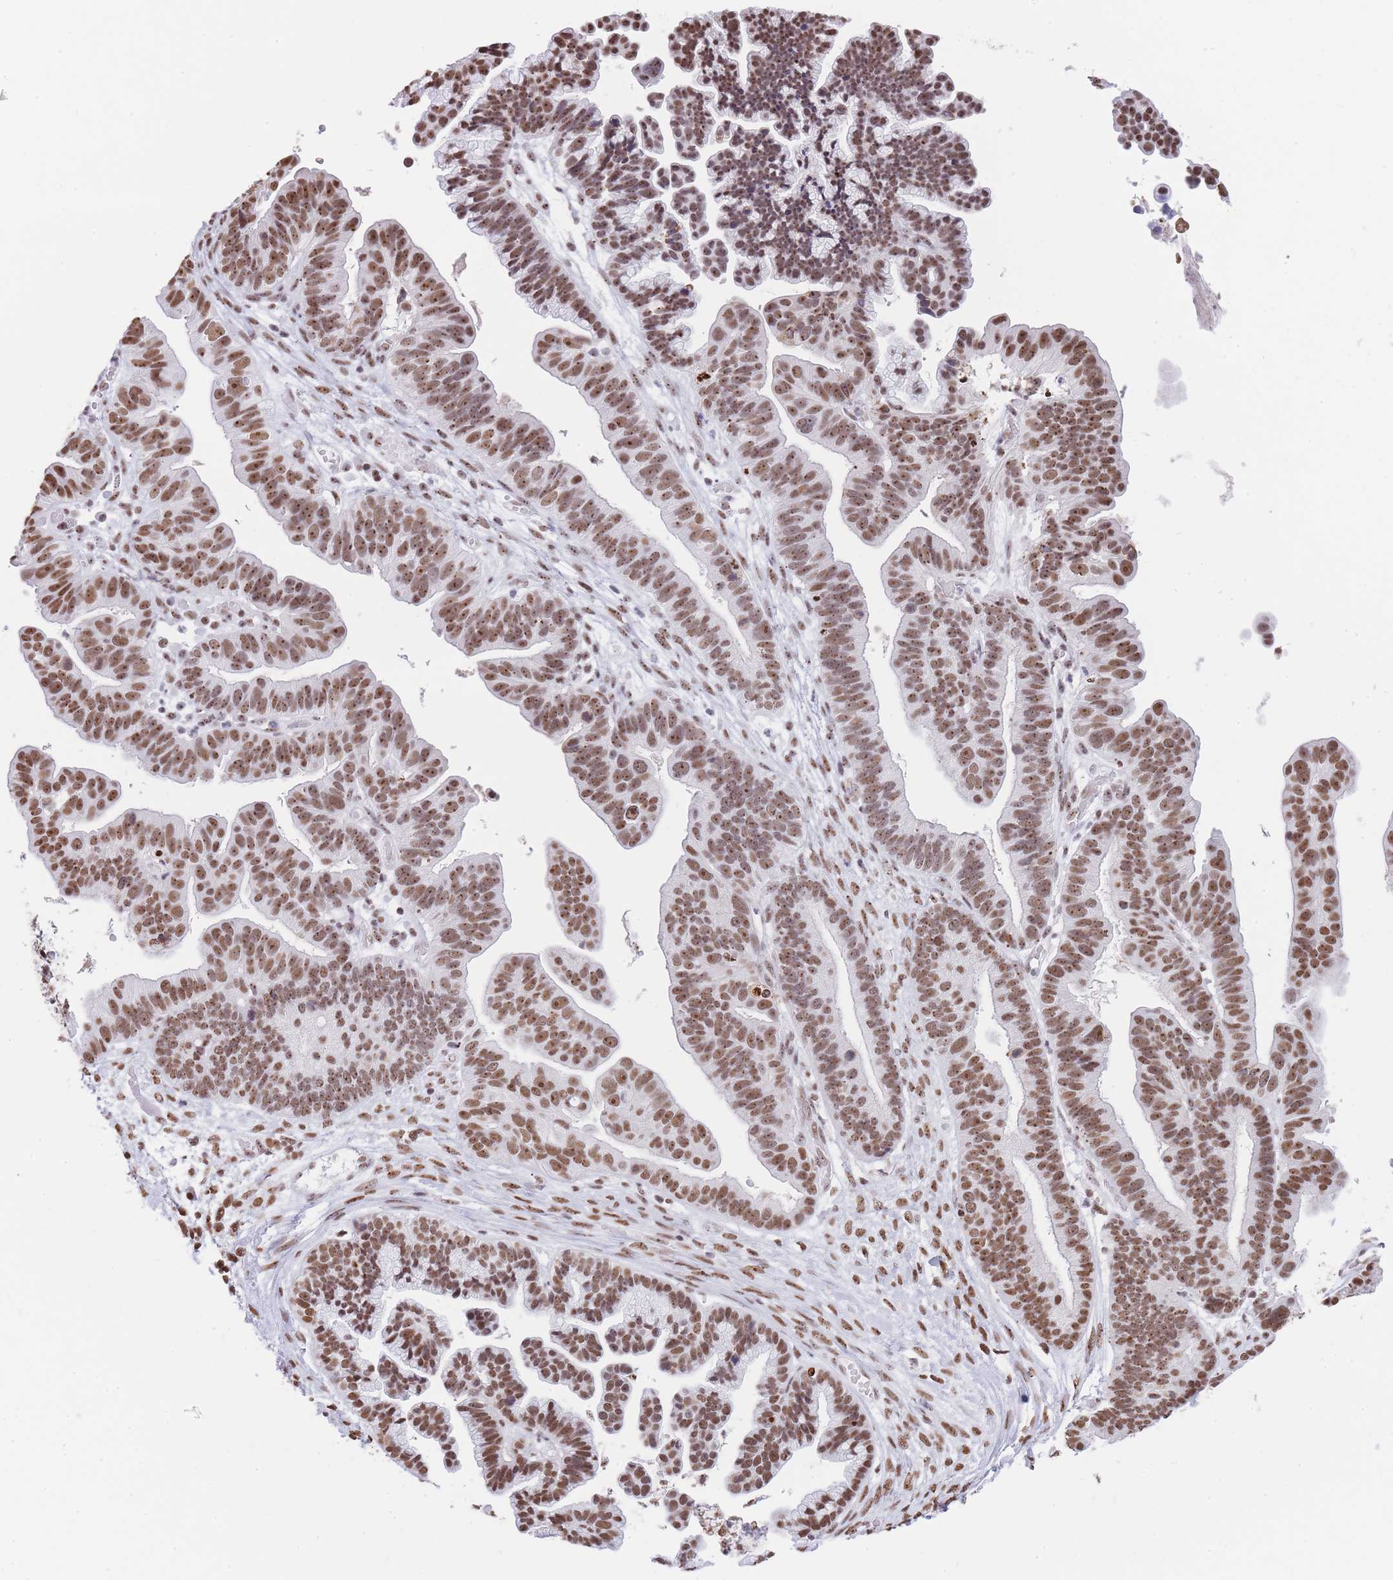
{"staining": {"intensity": "moderate", "quantity": ">75%", "location": "nuclear"}, "tissue": "ovarian cancer", "cell_type": "Tumor cells", "image_type": "cancer", "snomed": [{"axis": "morphology", "description": "Cystadenocarcinoma, serous, NOS"}, {"axis": "topography", "description": "Ovary"}], "caption": "Brown immunohistochemical staining in serous cystadenocarcinoma (ovarian) shows moderate nuclear expression in about >75% of tumor cells.", "gene": "EVC2", "patient": {"sex": "female", "age": 56}}